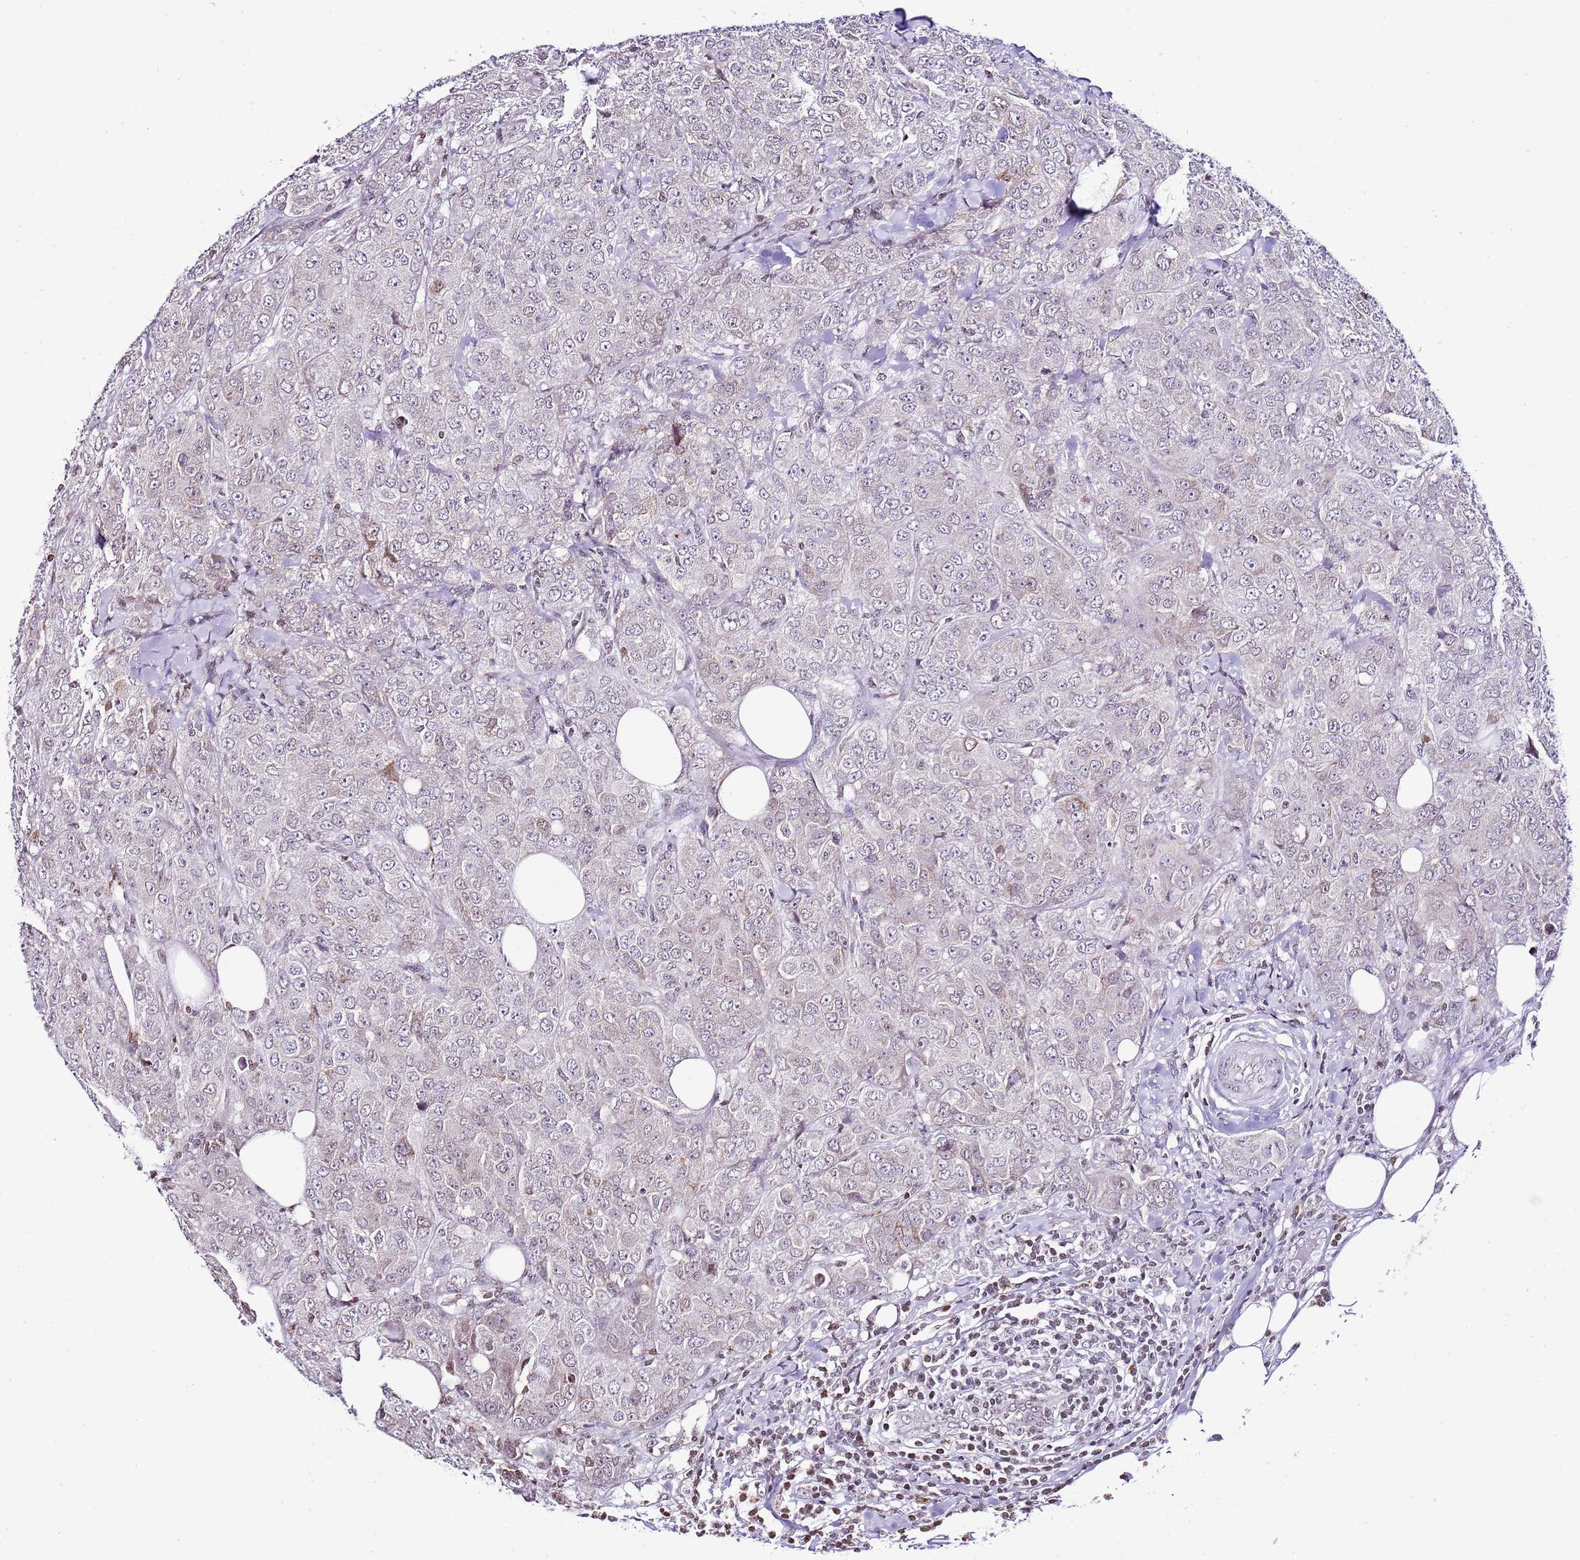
{"staining": {"intensity": "weak", "quantity": "<25%", "location": "cytoplasmic/membranous"}, "tissue": "breast cancer", "cell_type": "Tumor cells", "image_type": "cancer", "snomed": [{"axis": "morphology", "description": "Duct carcinoma"}, {"axis": "topography", "description": "Breast"}], "caption": "DAB immunohistochemical staining of human breast cancer exhibits no significant staining in tumor cells.", "gene": "PRR15", "patient": {"sex": "female", "age": 43}}